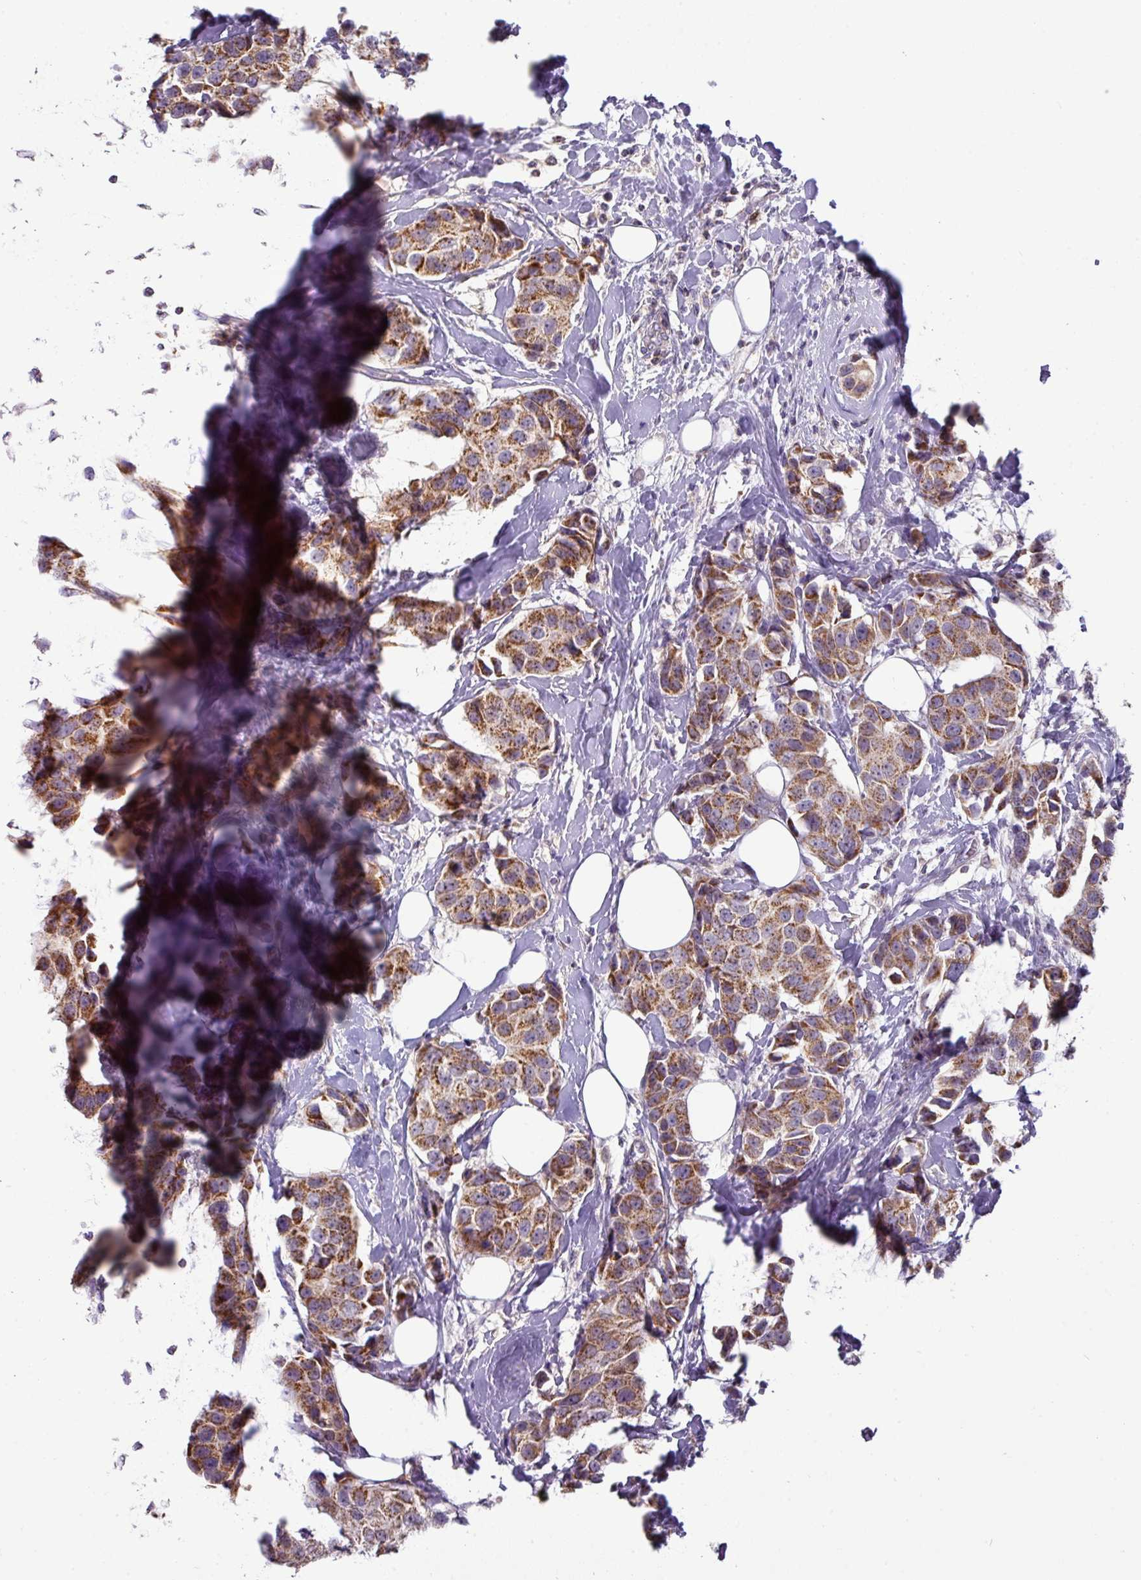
{"staining": {"intensity": "moderate", "quantity": ">75%", "location": "cytoplasmic/membranous"}, "tissue": "breast cancer", "cell_type": "Tumor cells", "image_type": "cancer", "snomed": [{"axis": "morphology", "description": "Normal tissue, NOS"}, {"axis": "morphology", "description": "Duct carcinoma"}, {"axis": "topography", "description": "Breast"}], "caption": "Protein staining reveals moderate cytoplasmic/membranous expression in about >75% of tumor cells in intraductal carcinoma (breast).", "gene": "TRAPPC1", "patient": {"sex": "female", "age": 39}}